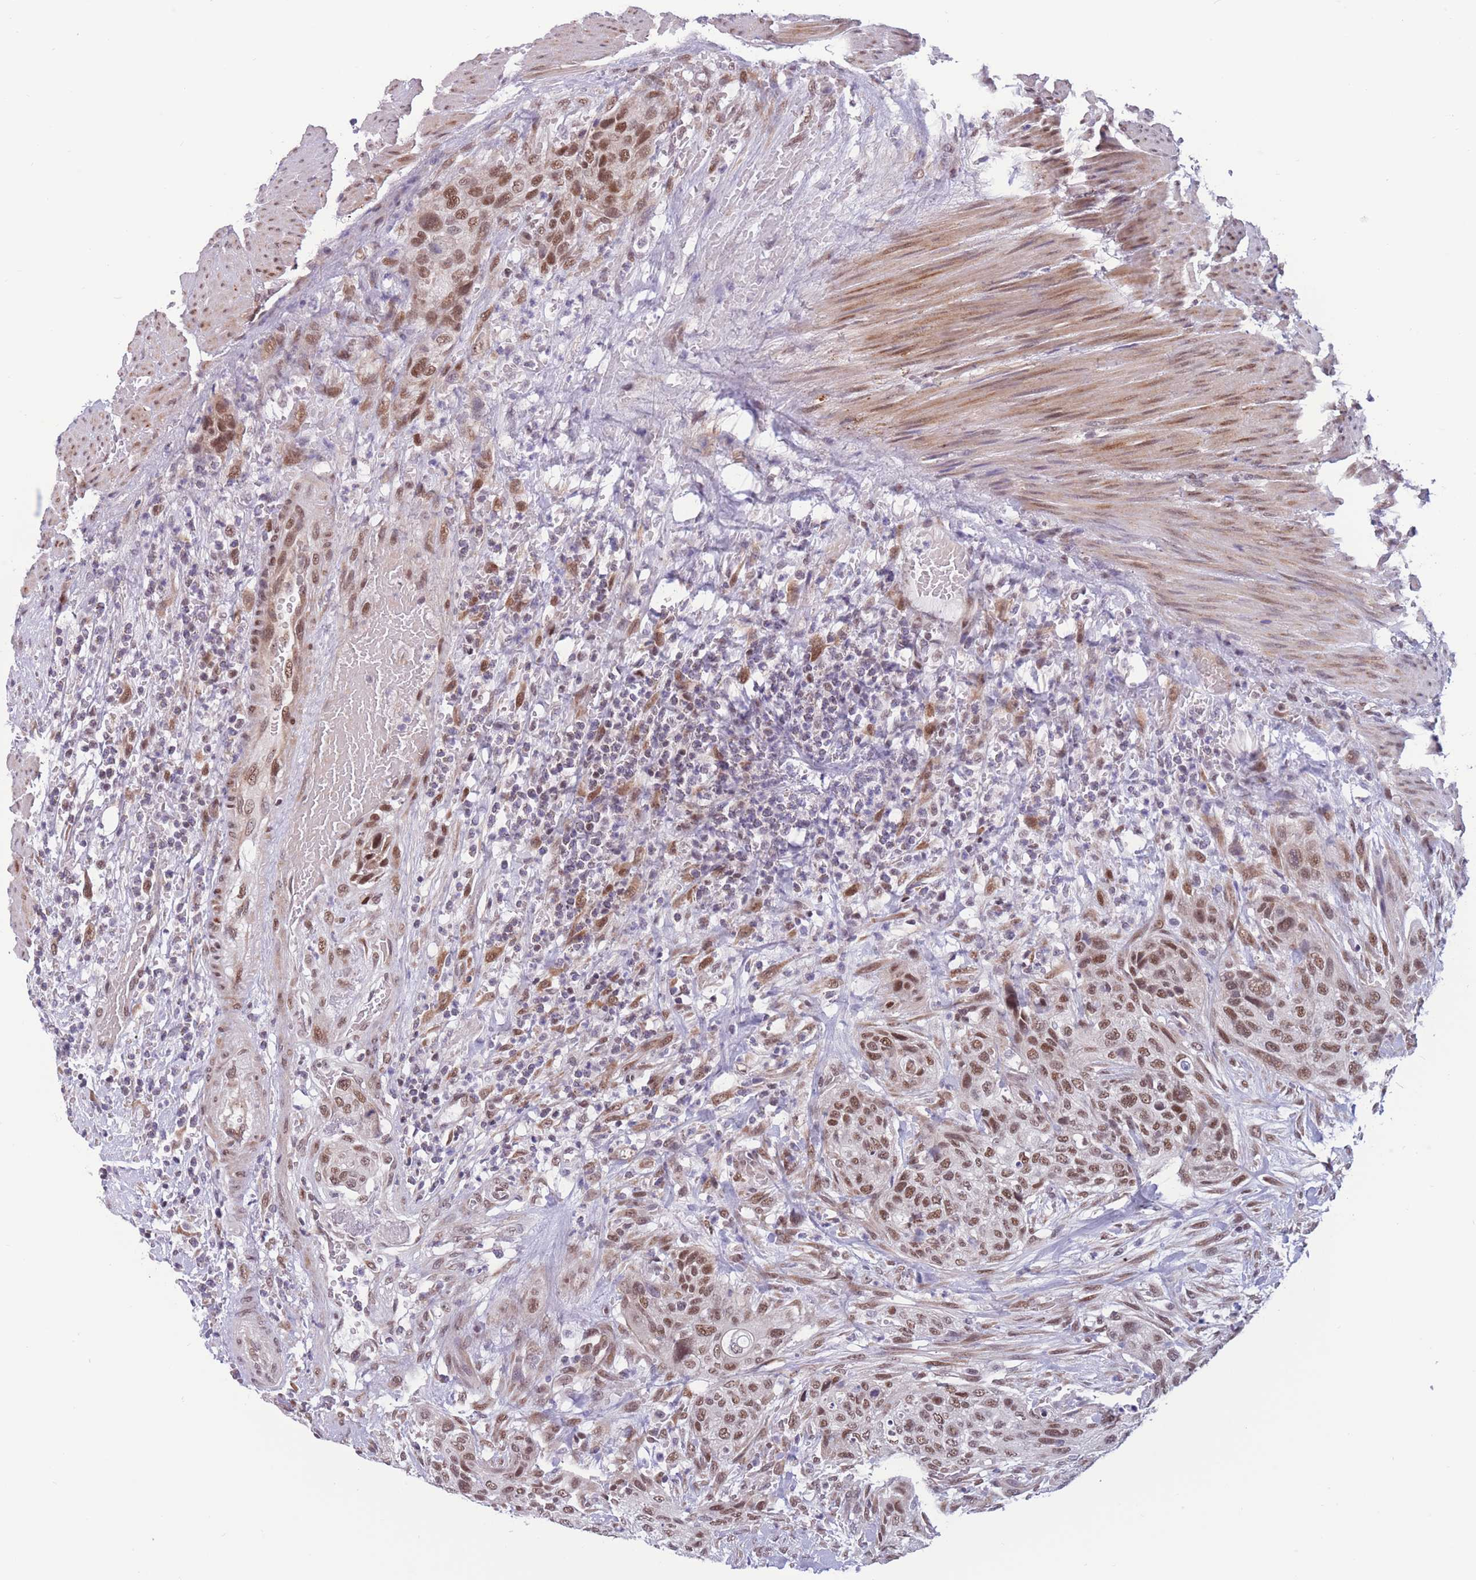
{"staining": {"intensity": "moderate", "quantity": ">75%", "location": "nuclear"}, "tissue": "urothelial cancer", "cell_type": "Tumor cells", "image_type": "cancer", "snomed": [{"axis": "morphology", "description": "Urothelial carcinoma, High grade"}, {"axis": "topography", "description": "Urinary bladder"}], "caption": "Protein expression analysis of urothelial carcinoma (high-grade) demonstrates moderate nuclear expression in approximately >75% of tumor cells.", "gene": "BCL9L", "patient": {"sex": "male", "age": 35}}